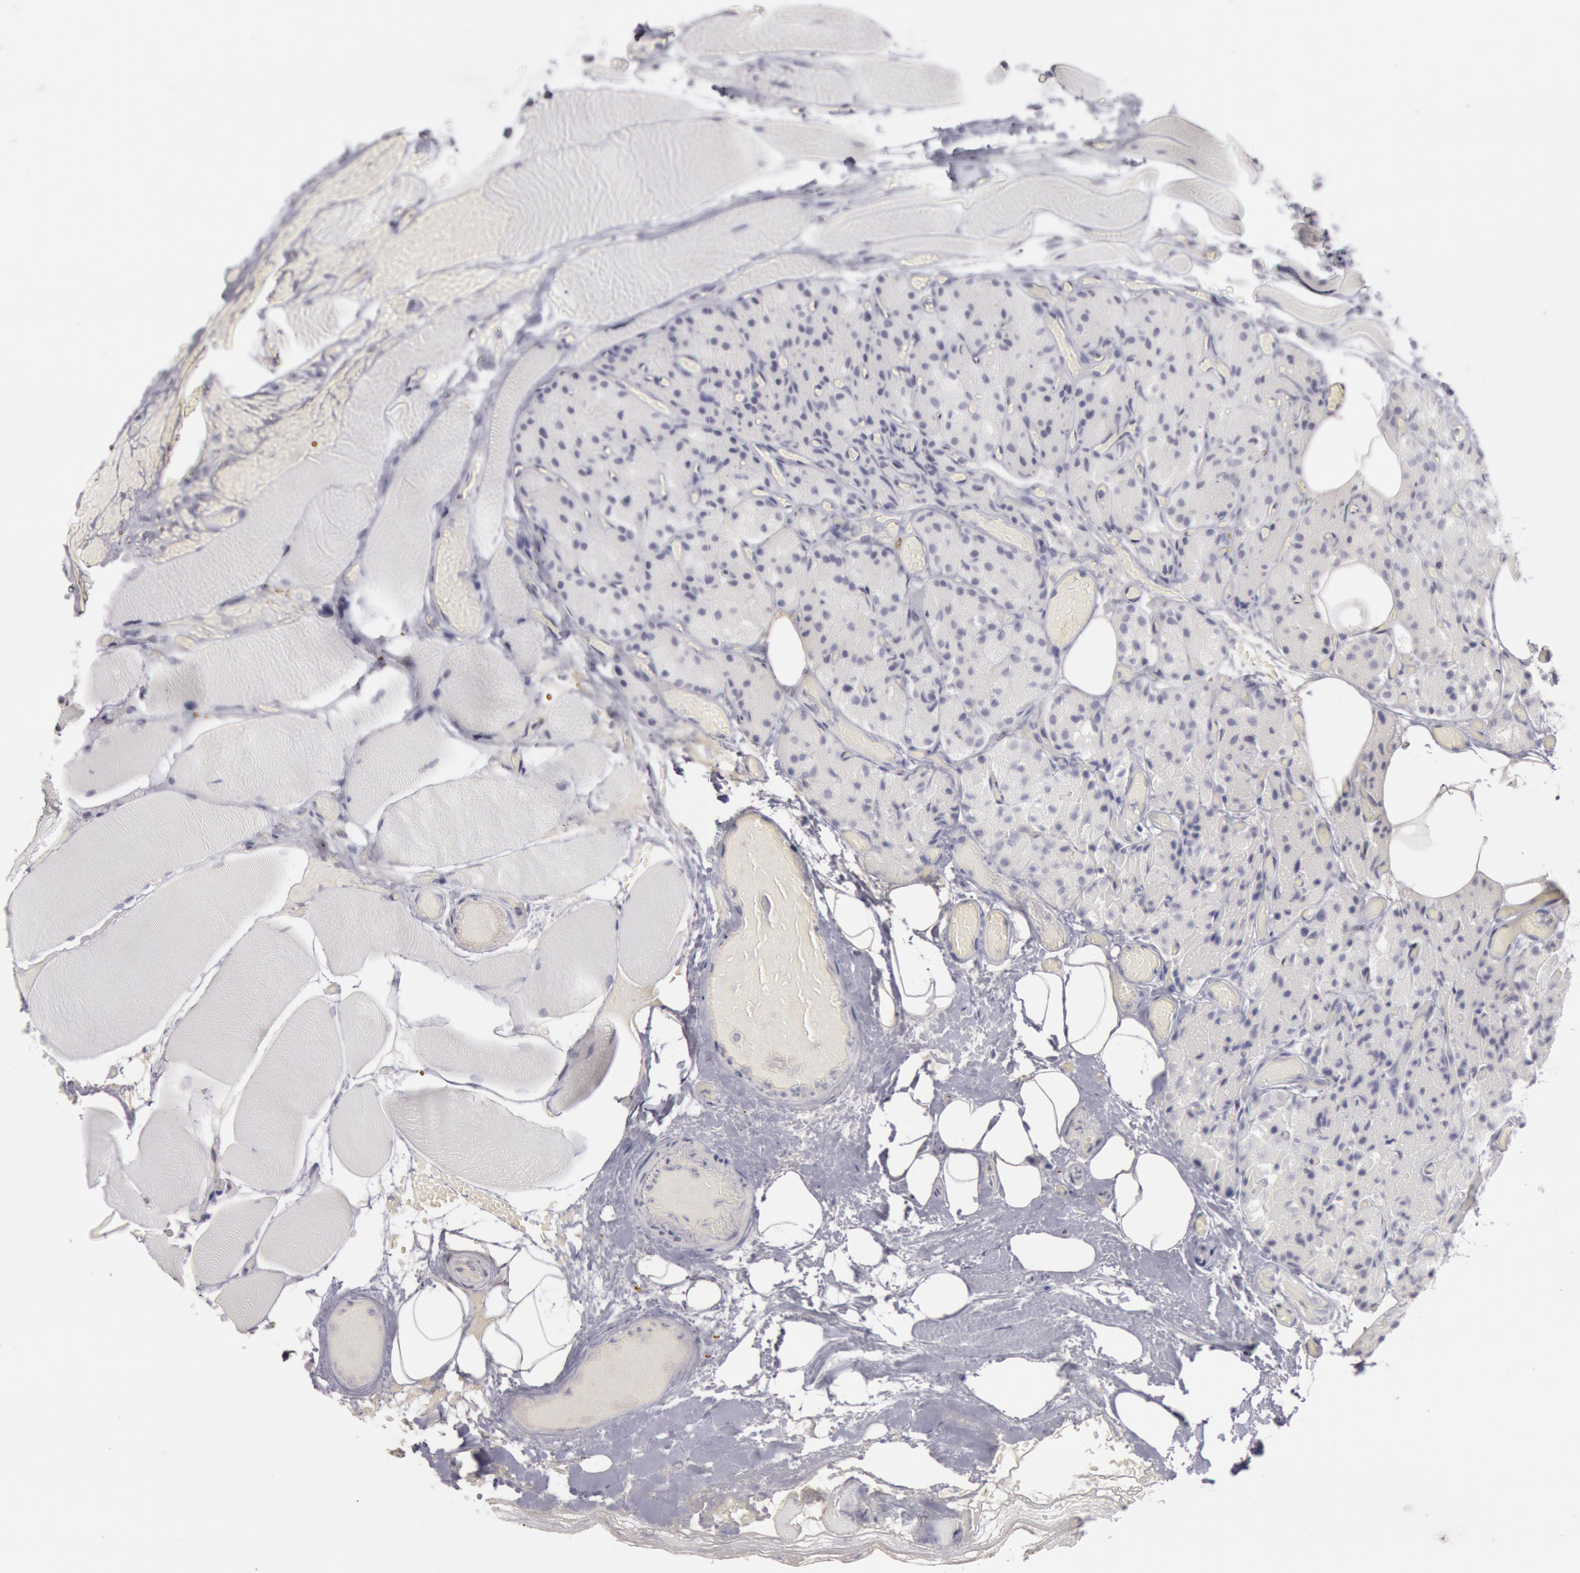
{"staining": {"intensity": "negative", "quantity": "none", "location": "none"}, "tissue": "parathyroid gland", "cell_type": "Glandular cells", "image_type": "normal", "snomed": [{"axis": "morphology", "description": "Normal tissue, NOS"}, {"axis": "topography", "description": "Skeletal muscle"}, {"axis": "topography", "description": "Parathyroid gland"}], "caption": "Unremarkable parathyroid gland was stained to show a protein in brown. There is no significant positivity in glandular cells.", "gene": "KRT16", "patient": {"sex": "female", "age": 37}}